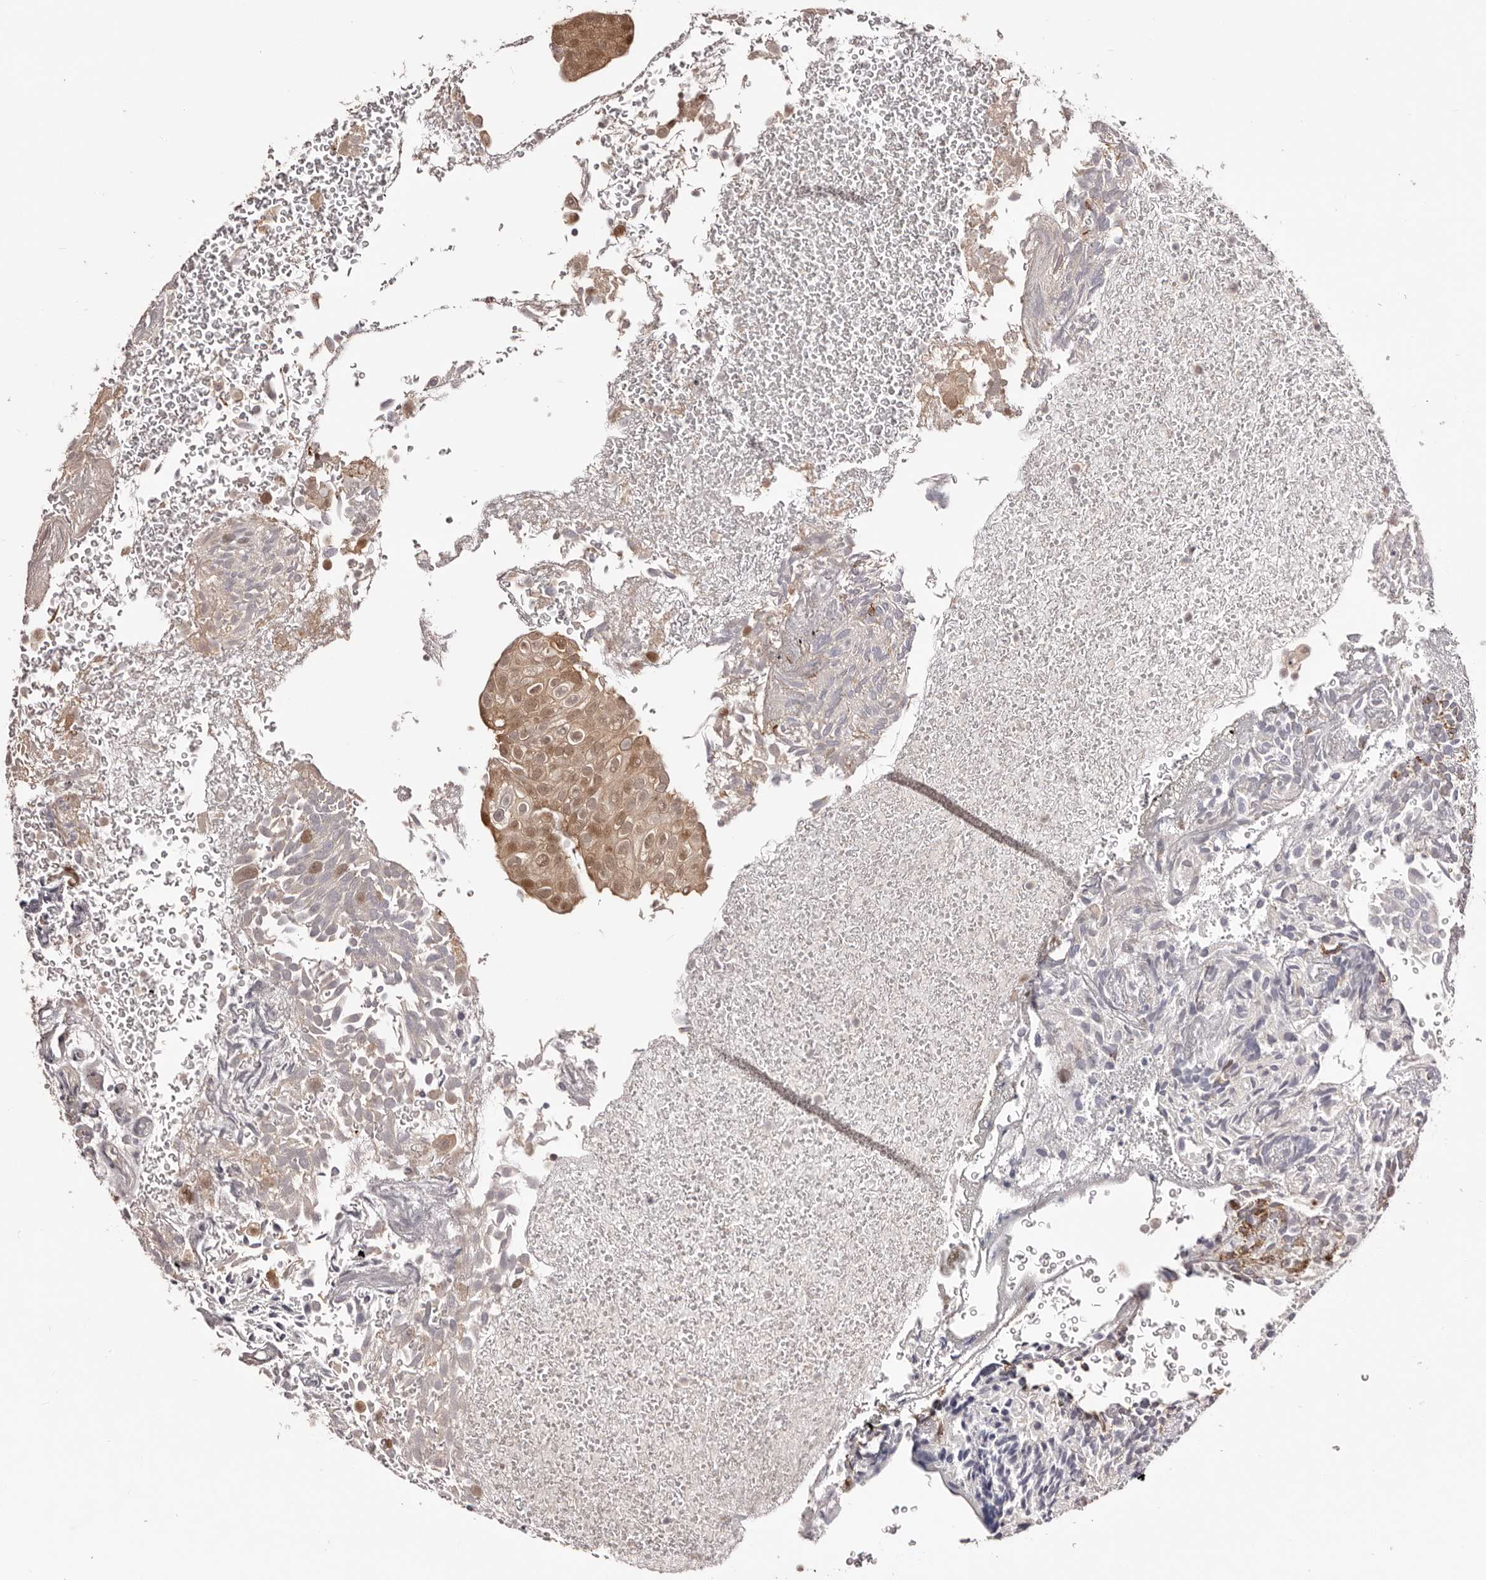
{"staining": {"intensity": "moderate", "quantity": ">75%", "location": "cytoplasmic/membranous,nuclear"}, "tissue": "urothelial cancer", "cell_type": "Tumor cells", "image_type": "cancer", "snomed": [{"axis": "morphology", "description": "Urothelial carcinoma, Low grade"}, {"axis": "topography", "description": "Urinary bladder"}], "caption": "The image shows staining of urothelial cancer, revealing moderate cytoplasmic/membranous and nuclear protein staining (brown color) within tumor cells.", "gene": "EGR3", "patient": {"sex": "male", "age": 78}}